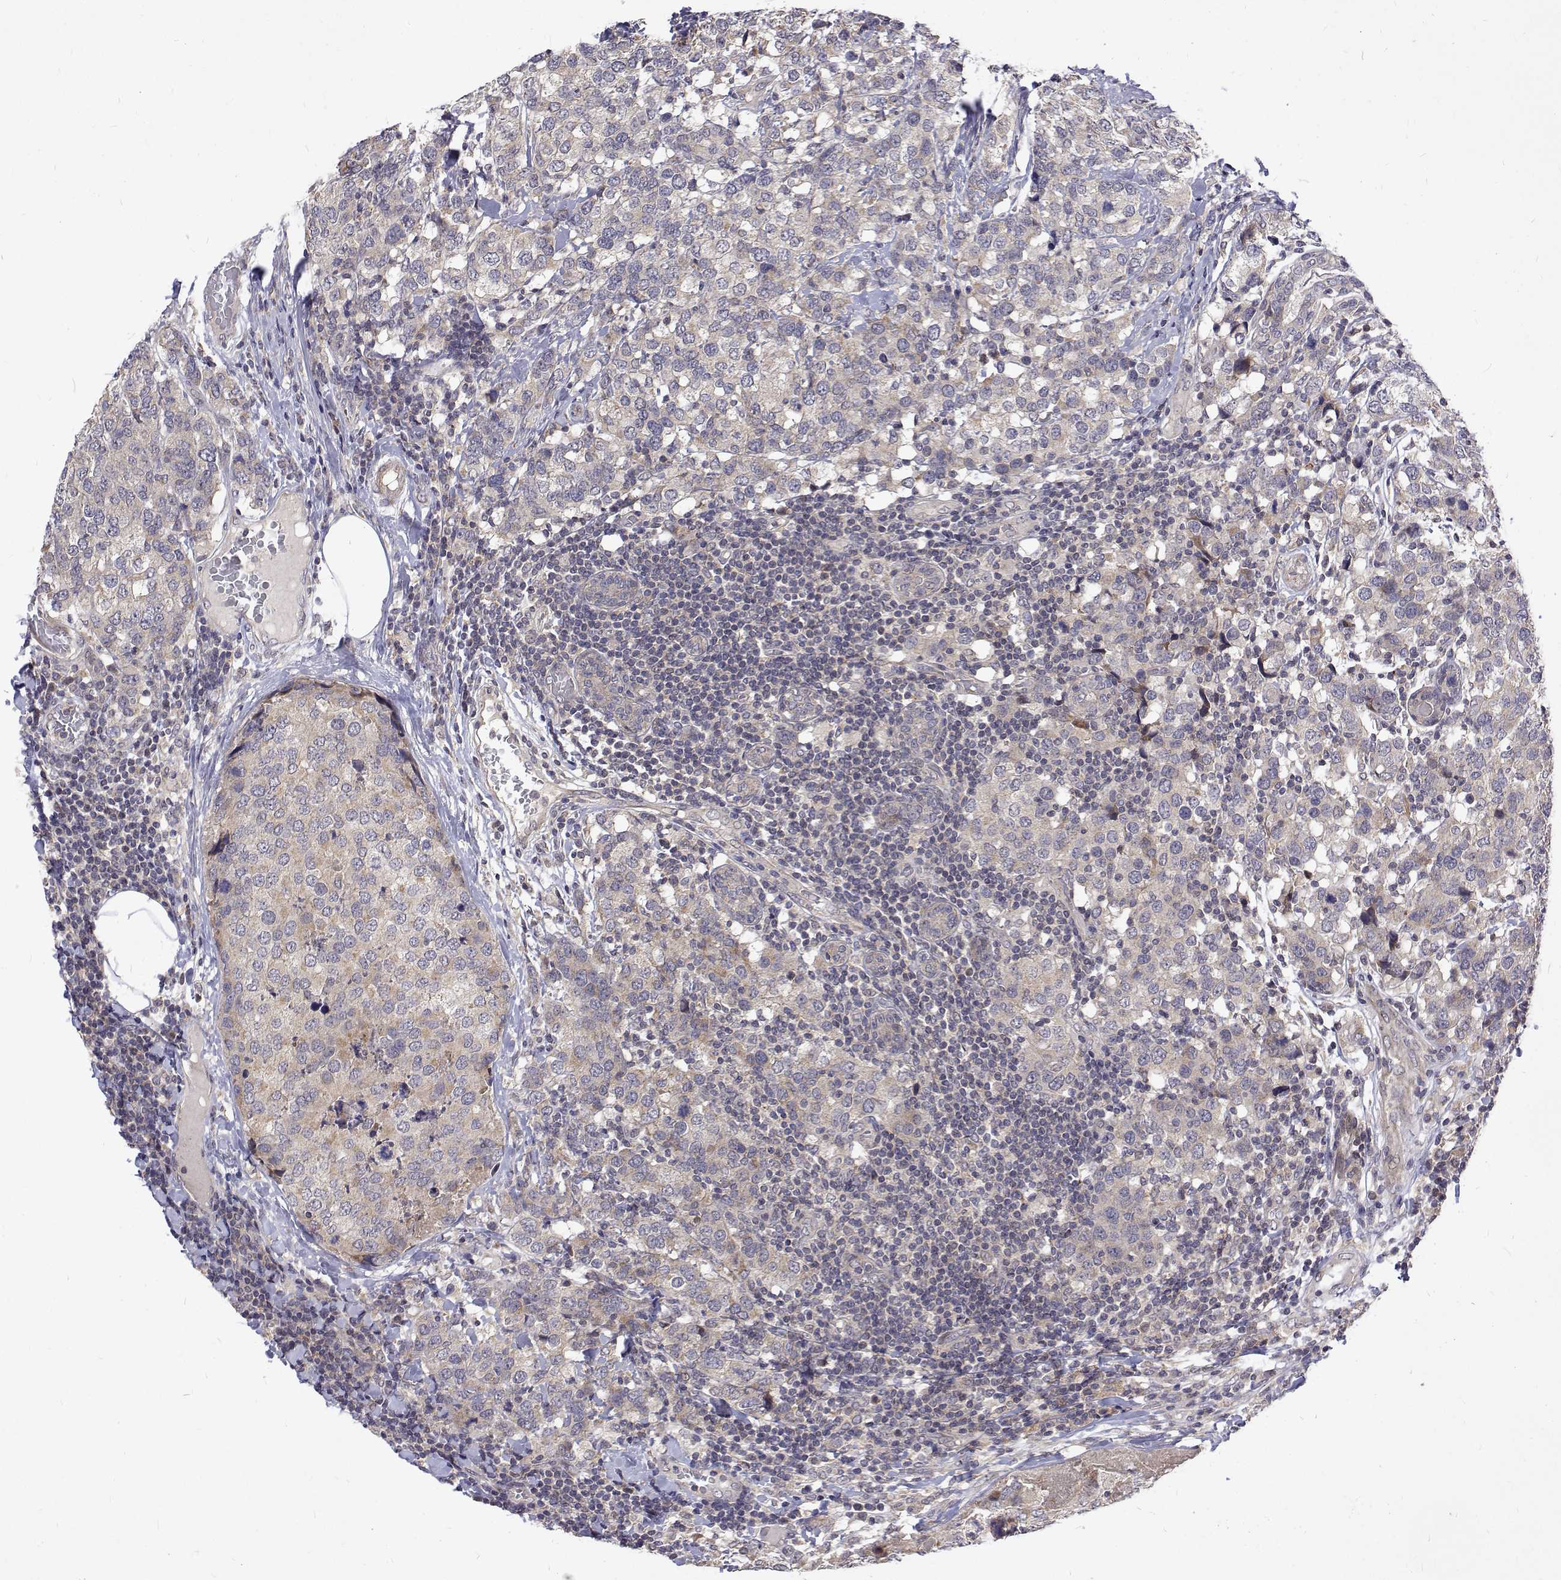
{"staining": {"intensity": "weak", "quantity": "<25%", "location": "cytoplasmic/membranous"}, "tissue": "breast cancer", "cell_type": "Tumor cells", "image_type": "cancer", "snomed": [{"axis": "morphology", "description": "Lobular carcinoma"}, {"axis": "topography", "description": "Breast"}], "caption": "Immunohistochemistry photomicrograph of neoplastic tissue: lobular carcinoma (breast) stained with DAB (3,3'-diaminobenzidine) demonstrates no significant protein positivity in tumor cells.", "gene": "ALKBH8", "patient": {"sex": "female", "age": 59}}